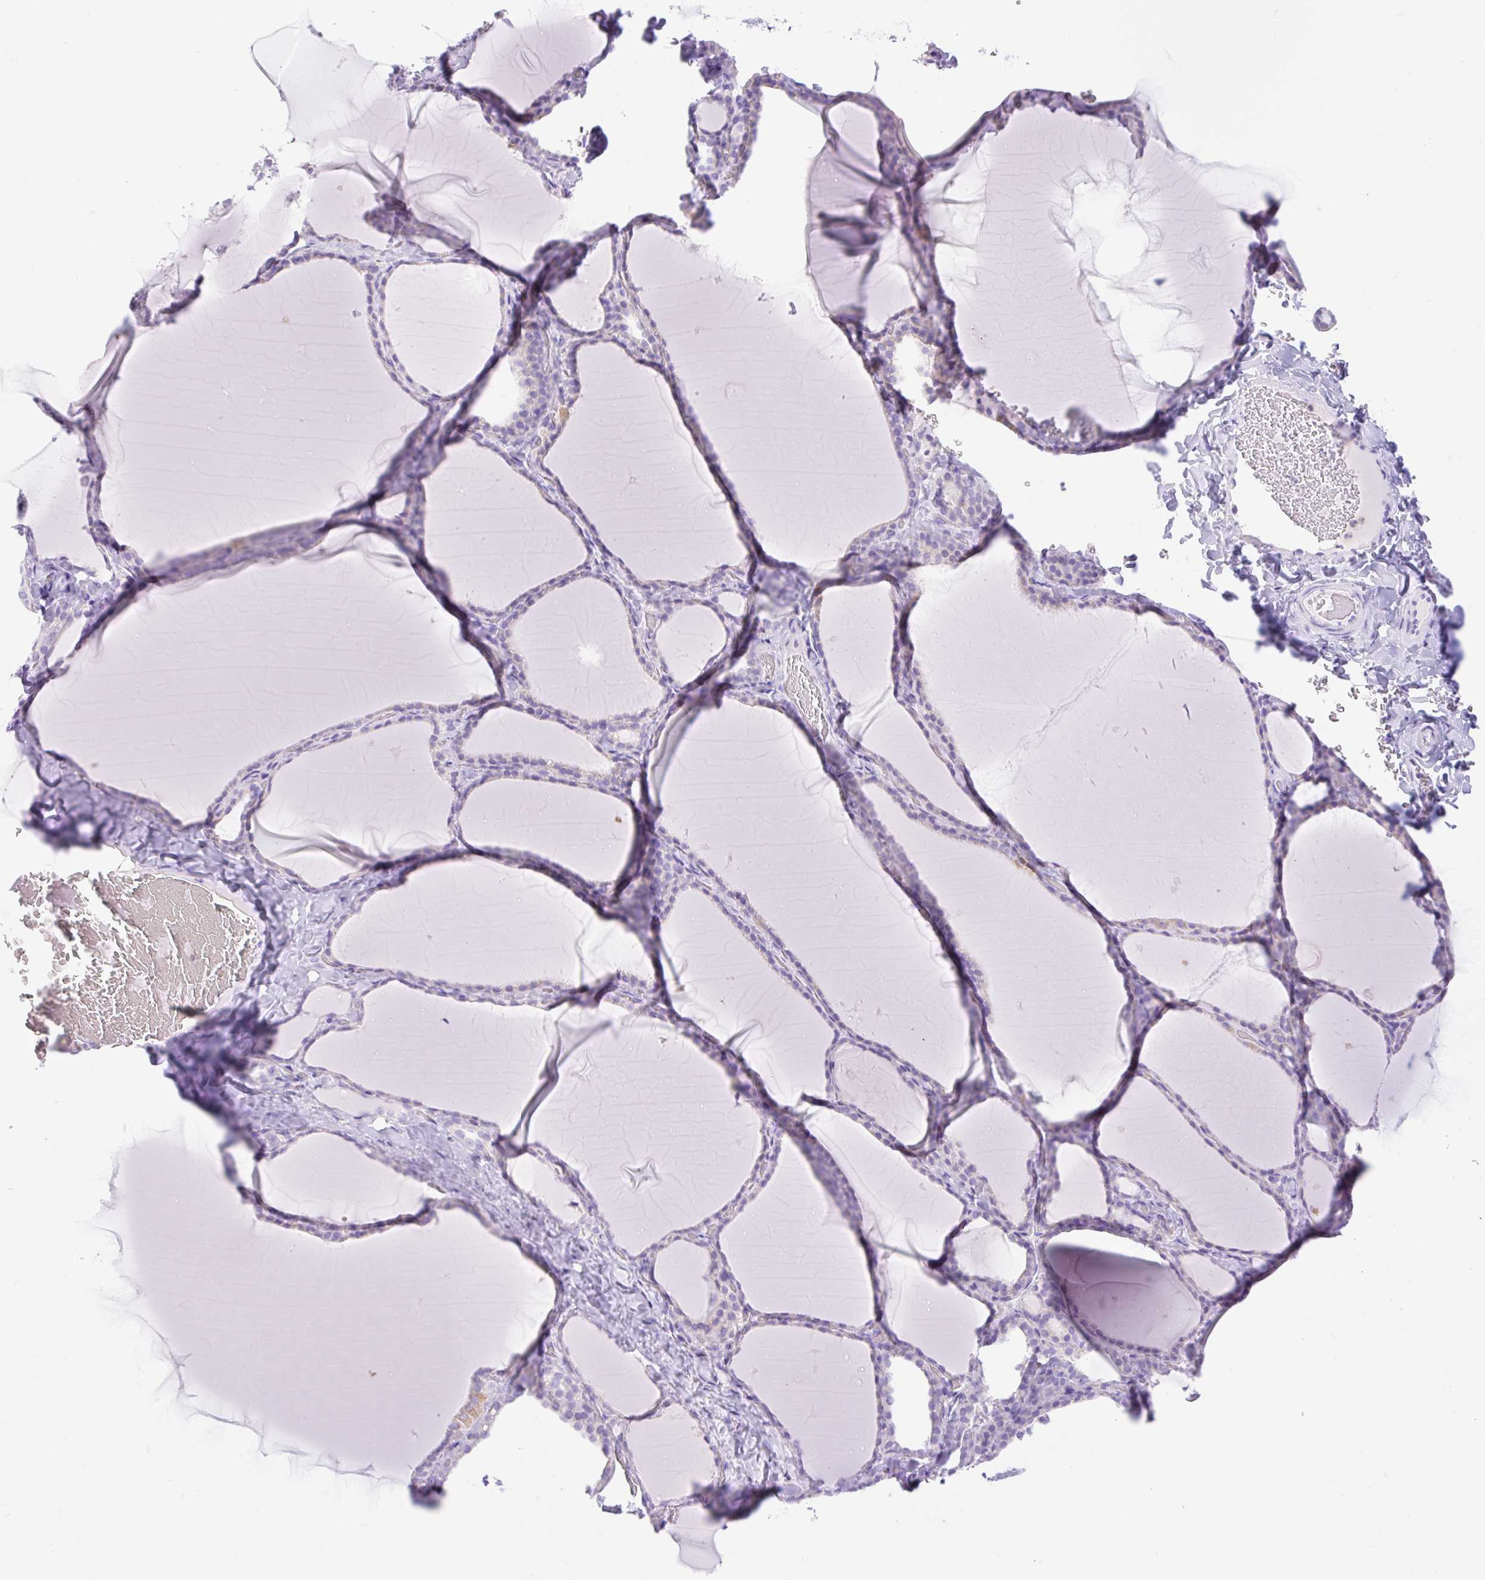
{"staining": {"intensity": "negative", "quantity": "none", "location": "none"}, "tissue": "thyroid gland", "cell_type": "Glandular cells", "image_type": "normal", "snomed": [{"axis": "morphology", "description": "Normal tissue, NOS"}, {"axis": "topography", "description": "Thyroid gland"}], "caption": "Immunohistochemistry (IHC) image of normal thyroid gland stained for a protein (brown), which shows no staining in glandular cells. (DAB (3,3'-diaminobenzidine) IHC with hematoxylin counter stain).", "gene": "SLC25A40", "patient": {"sex": "female", "age": 22}}